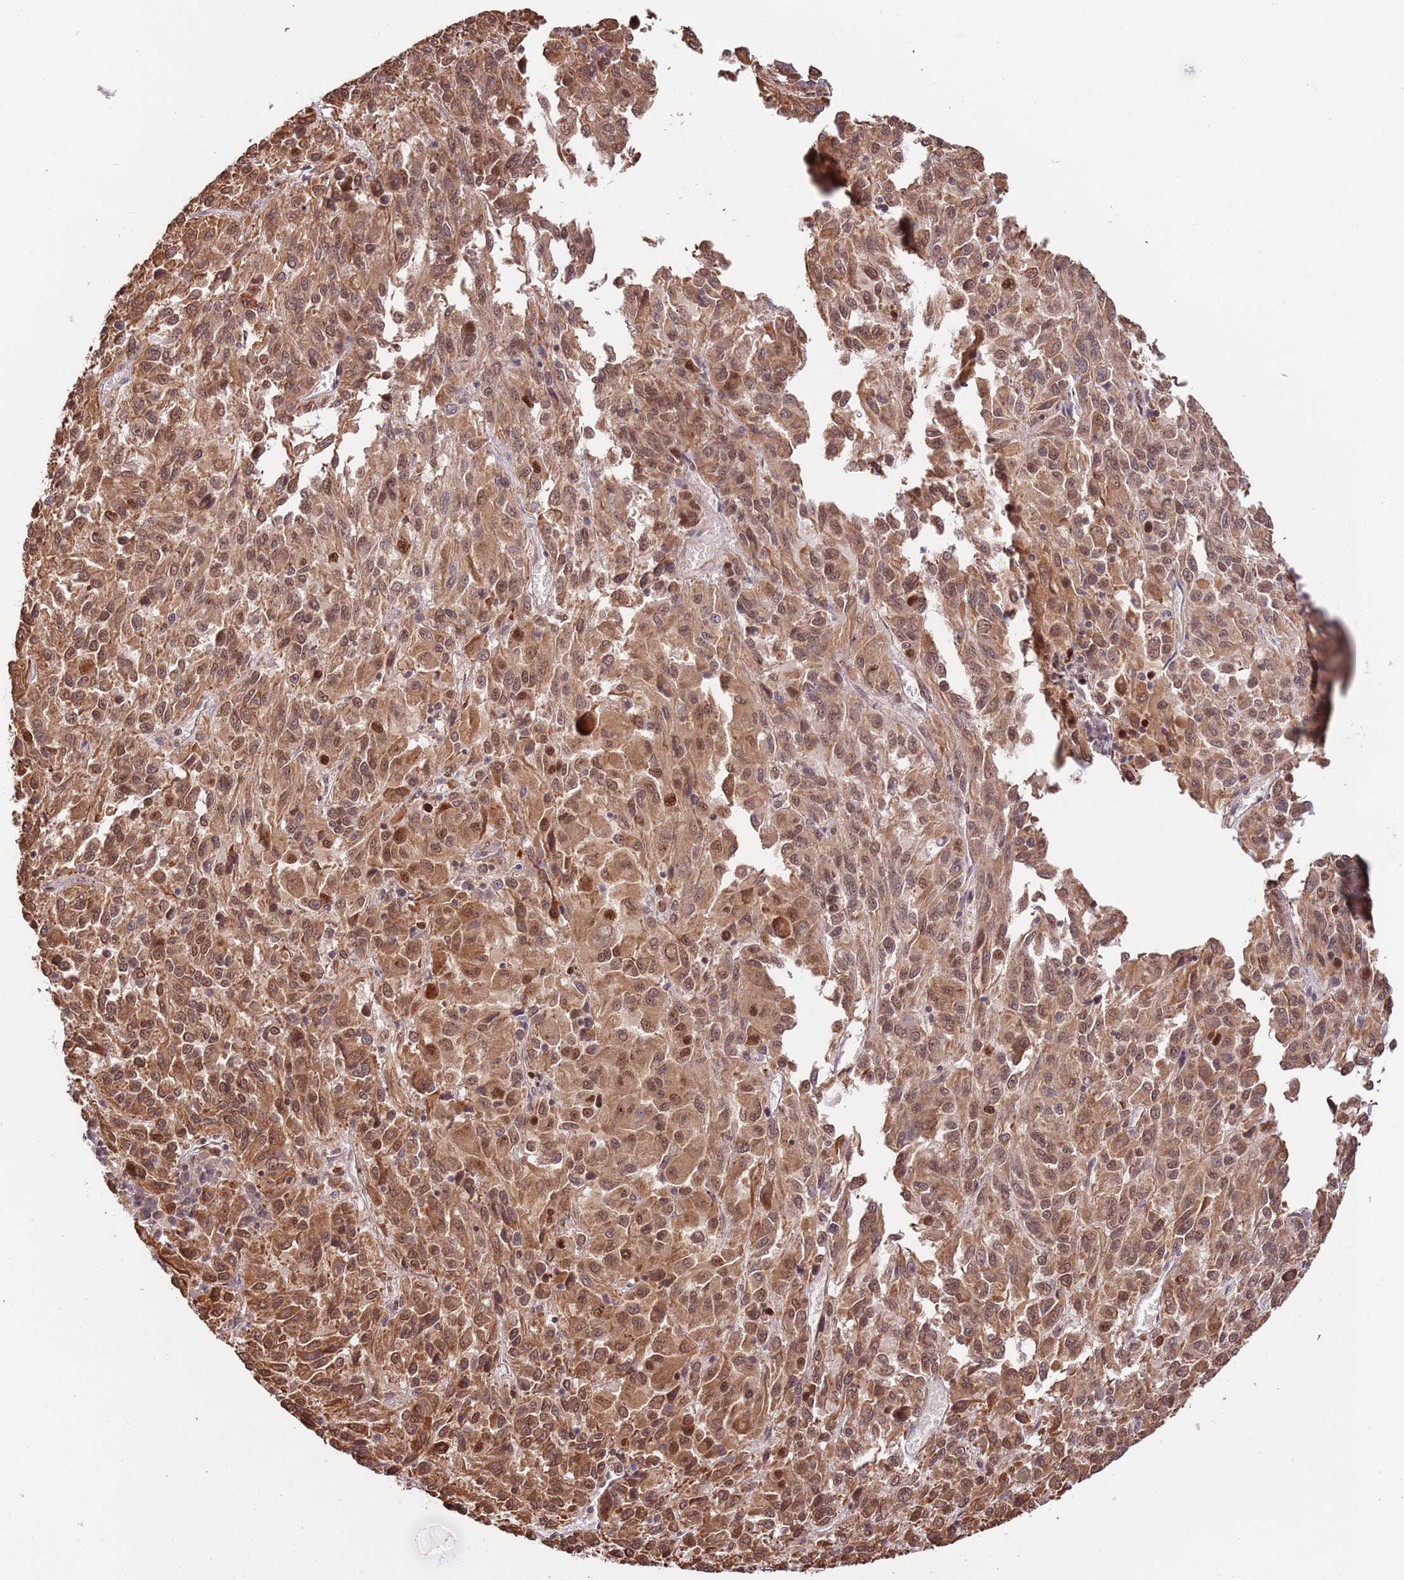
{"staining": {"intensity": "moderate", "quantity": ">75%", "location": "cytoplasmic/membranous,nuclear"}, "tissue": "melanoma", "cell_type": "Tumor cells", "image_type": "cancer", "snomed": [{"axis": "morphology", "description": "Malignant melanoma, Metastatic site"}, {"axis": "topography", "description": "Lung"}], "caption": "Brown immunohistochemical staining in malignant melanoma (metastatic site) reveals moderate cytoplasmic/membranous and nuclear expression in about >75% of tumor cells. The staining was performed using DAB to visualize the protein expression in brown, while the nuclei were stained in blue with hematoxylin (Magnification: 20x).", "gene": "RIF1", "patient": {"sex": "male", "age": 64}}